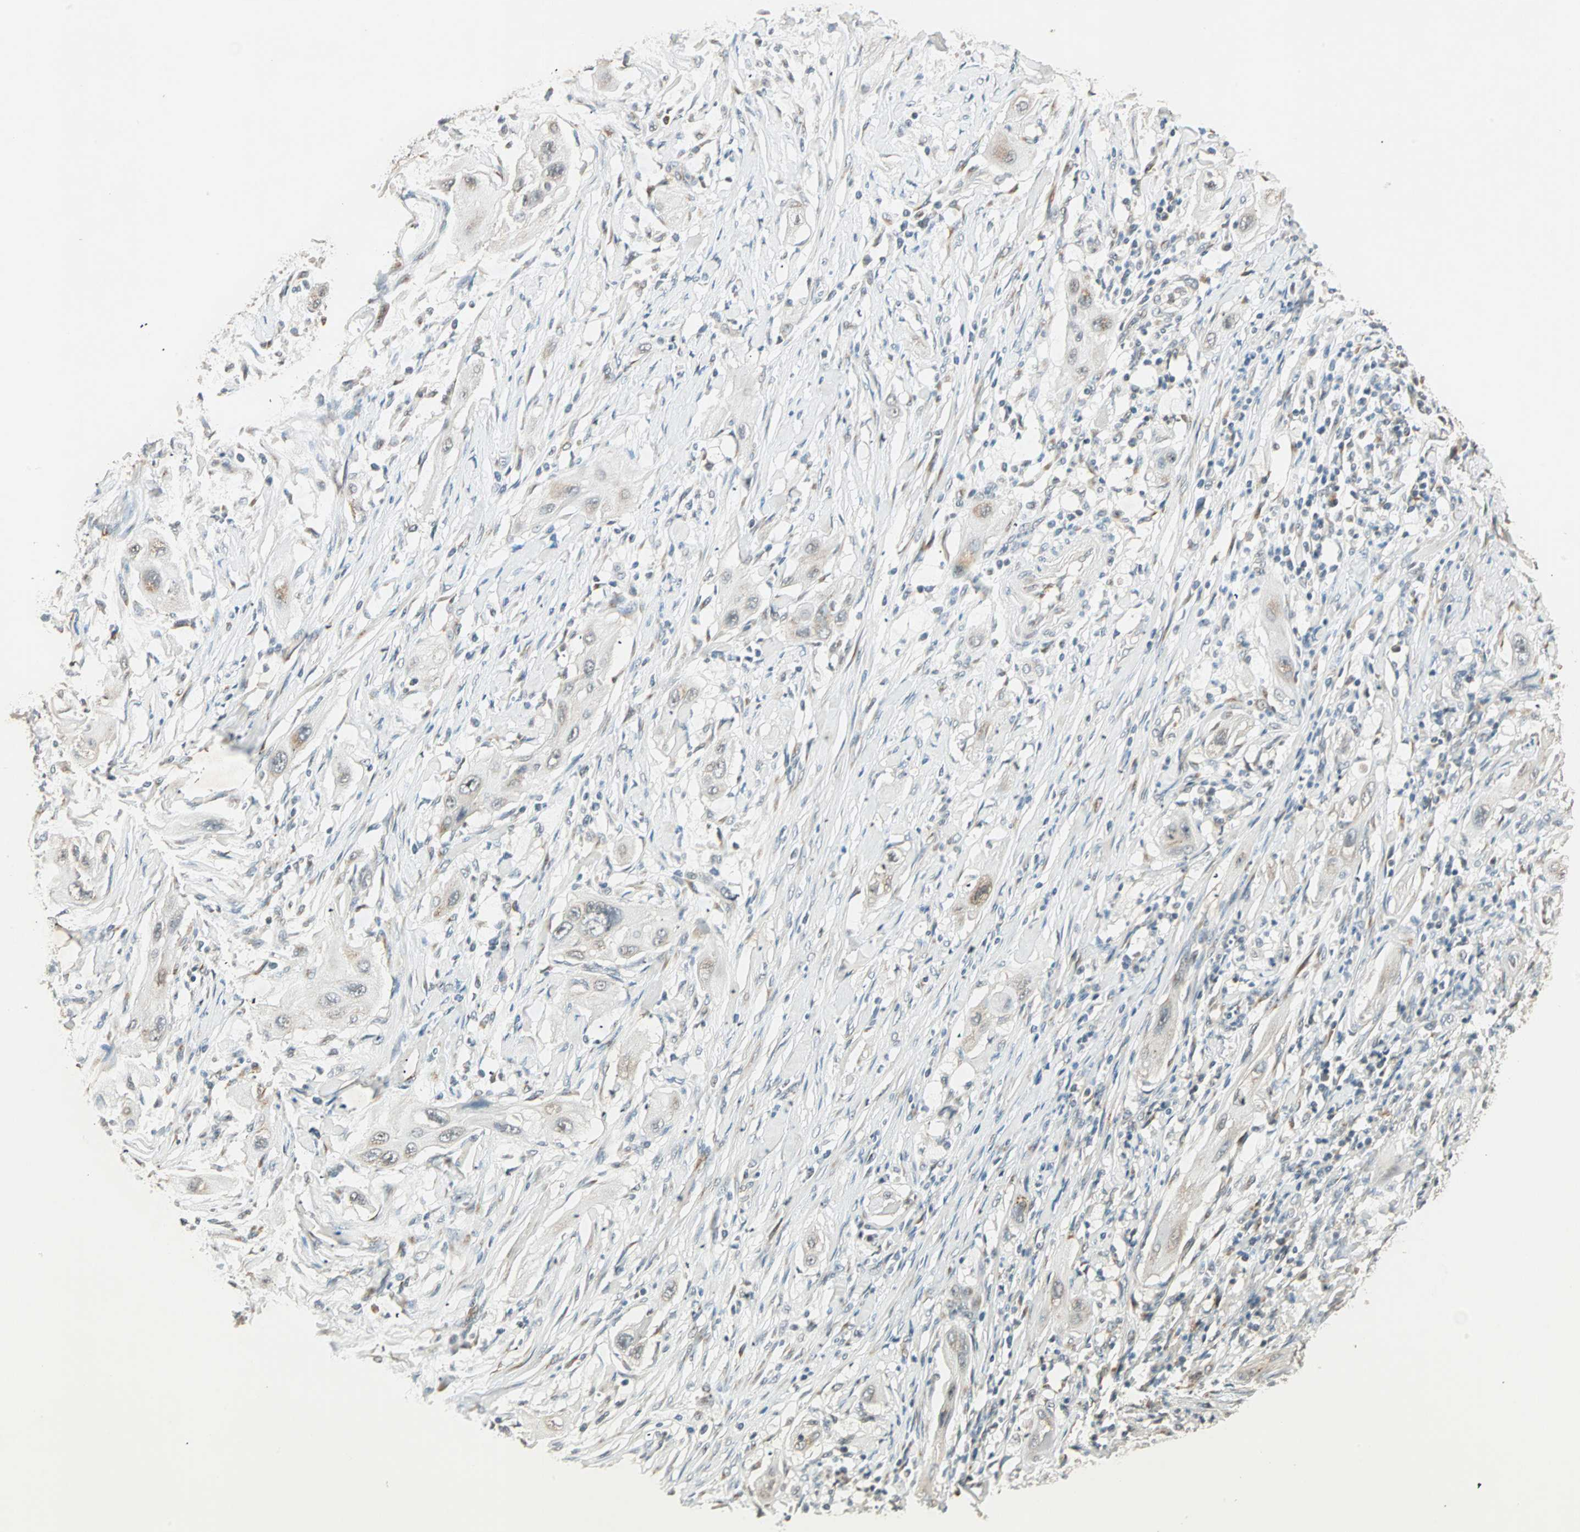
{"staining": {"intensity": "weak", "quantity": "<25%", "location": "cytoplasmic/membranous"}, "tissue": "lung cancer", "cell_type": "Tumor cells", "image_type": "cancer", "snomed": [{"axis": "morphology", "description": "Squamous cell carcinoma, NOS"}, {"axis": "topography", "description": "Lung"}], "caption": "High magnification brightfield microscopy of lung cancer (squamous cell carcinoma) stained with DAB (3,3'-diaminobenzidine) (brown) and counterstained with hematoxylin (blue): tumor cells show no significant expression.", "gene": "PRDM2", "patient": {"sex": "female", "age": 47}}